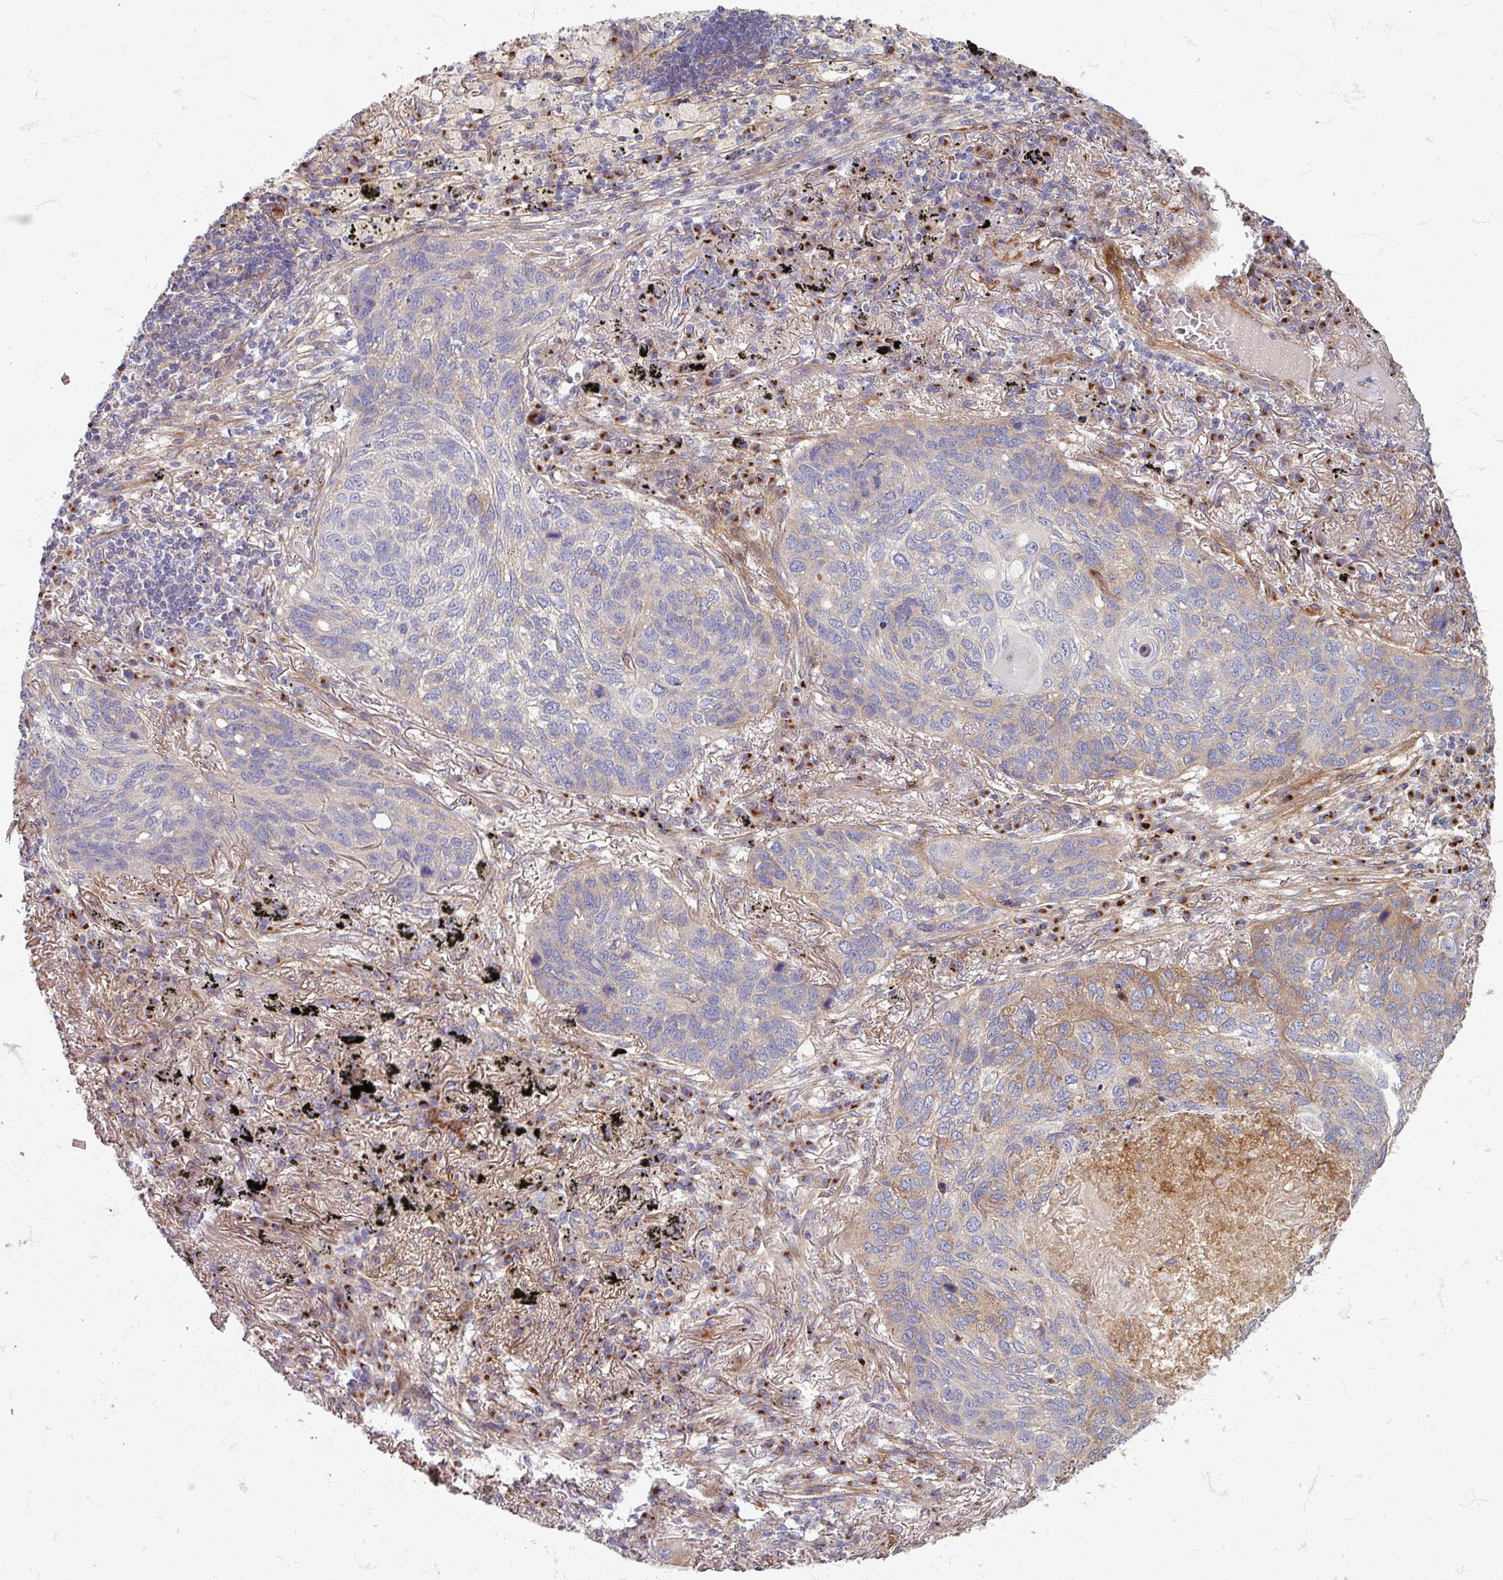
{"staining": {"intensity": "weak", "quantity": "<25%", "location": "cytoplasmic/membranous"}, "tissue": "lung cancer", "cell_type": "Tumor cells", "image_type": "cancer", "snomed": [{"axis": "morphology", "description": "Squamous cell carcinoma, NOS"}, {"axis": "topography", "description": "Lung"}], "caption": "Immunohistochemistry micrograph of neoplastic tissue: lung cancer stained with DAB demonstrates no significant protein staining in tumor cells. Brightfield microscopy of immunohistochemistry (IHC) stained with DAB (brown) and hematoxylin (blue), captured at high magnification.", "gene": "GABARAPL1", "patient": {"sex": "female", "age": 63}}